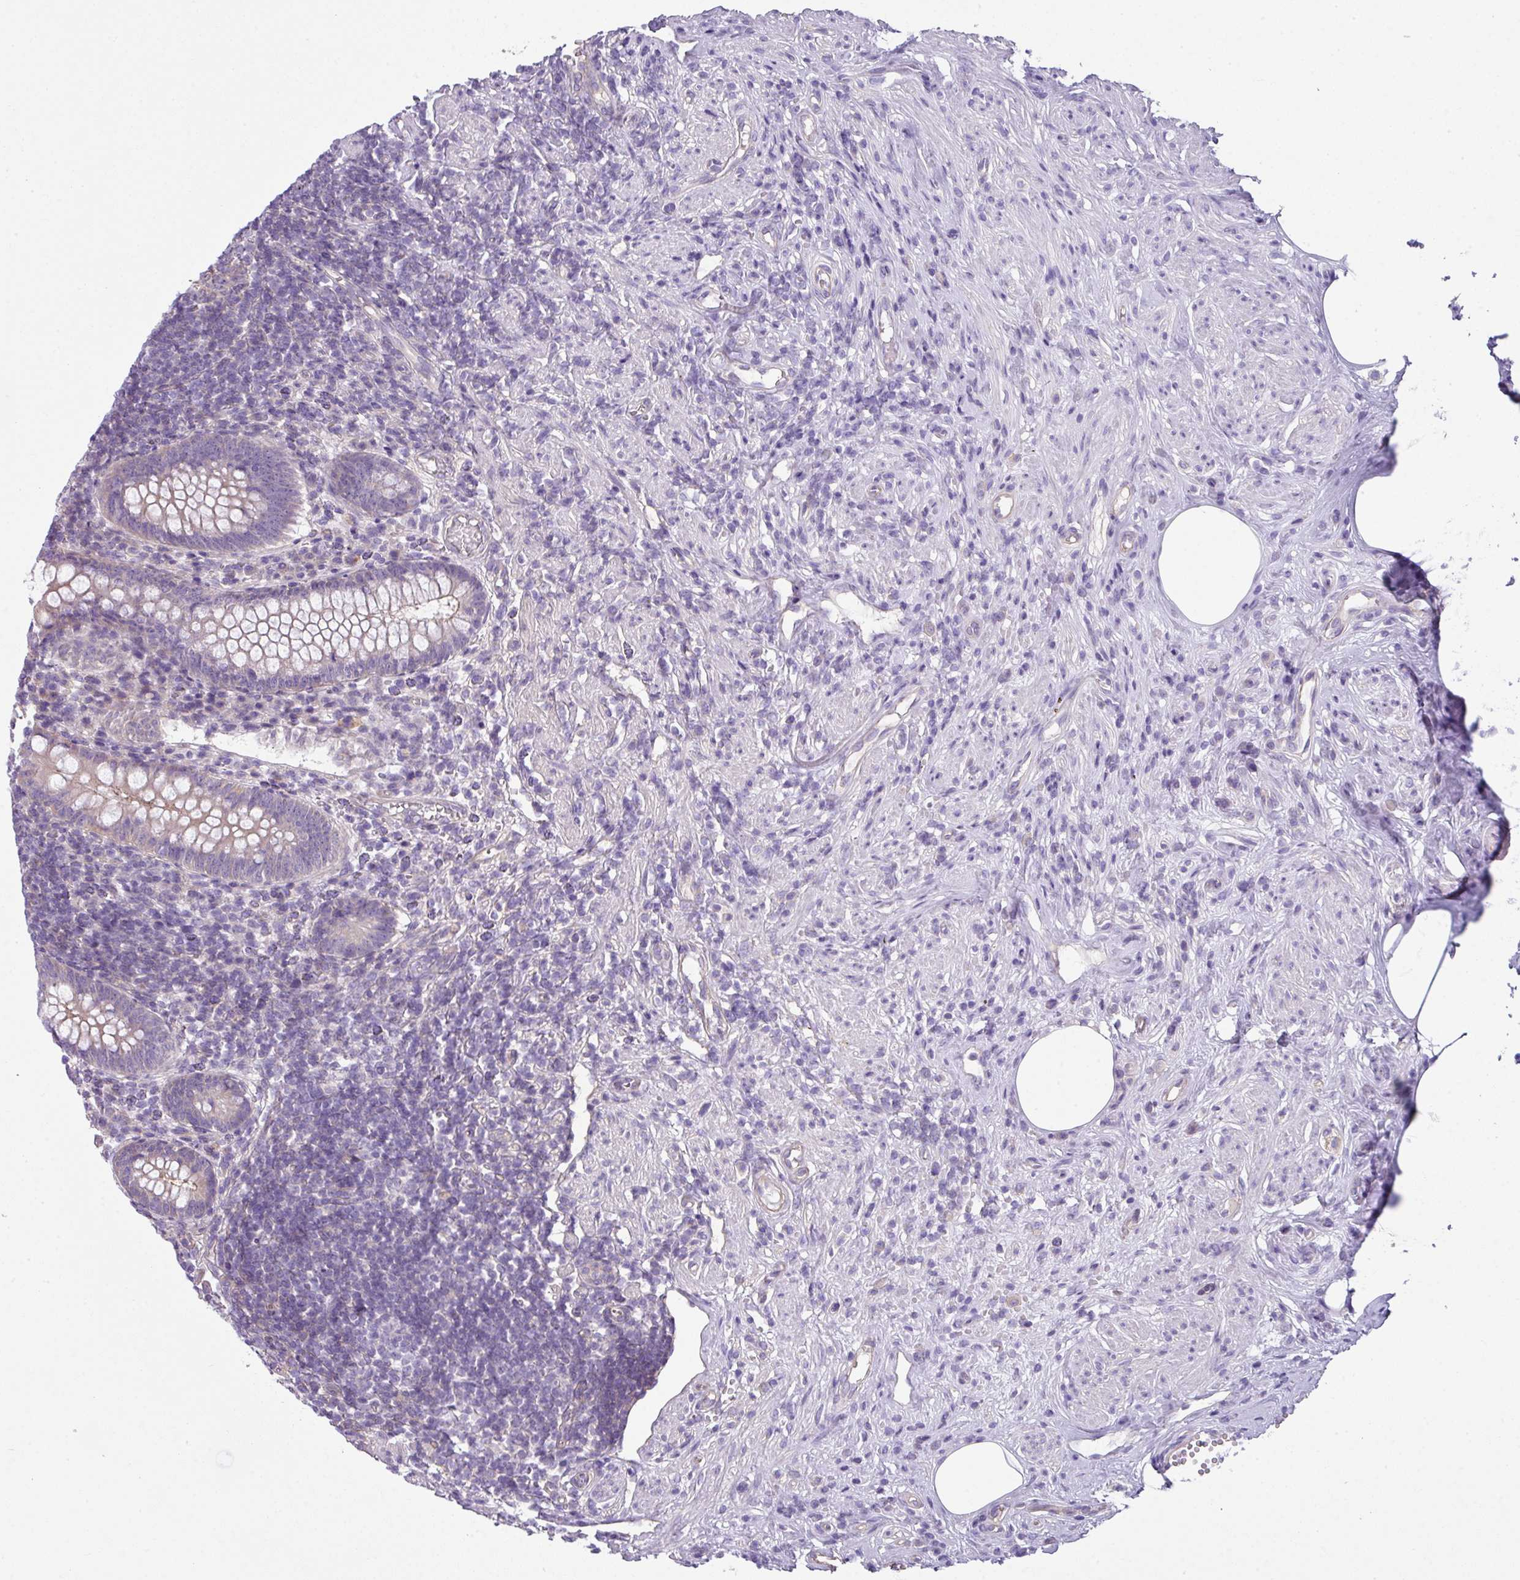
{"staining": {"intensity": "weak", "quantity": "25%-75%", "location": "cytoplasmic/membranous"}, "tissue": "appendix", "cell_type": "Glandular cells", "image_type": "normal", "snomed": [{"axis": "morphology", "description": "Normal tissue, NOS"}, {"axis": "topography", "description": "Appendix"}], "caption": "IHC of benign human appendix shows low levels of weak cytoplasmic/membranous positivity in about 25%-75% of glandular cells.", "gene": "PALS2", "patient": {"sex": "female", "age": 56}}